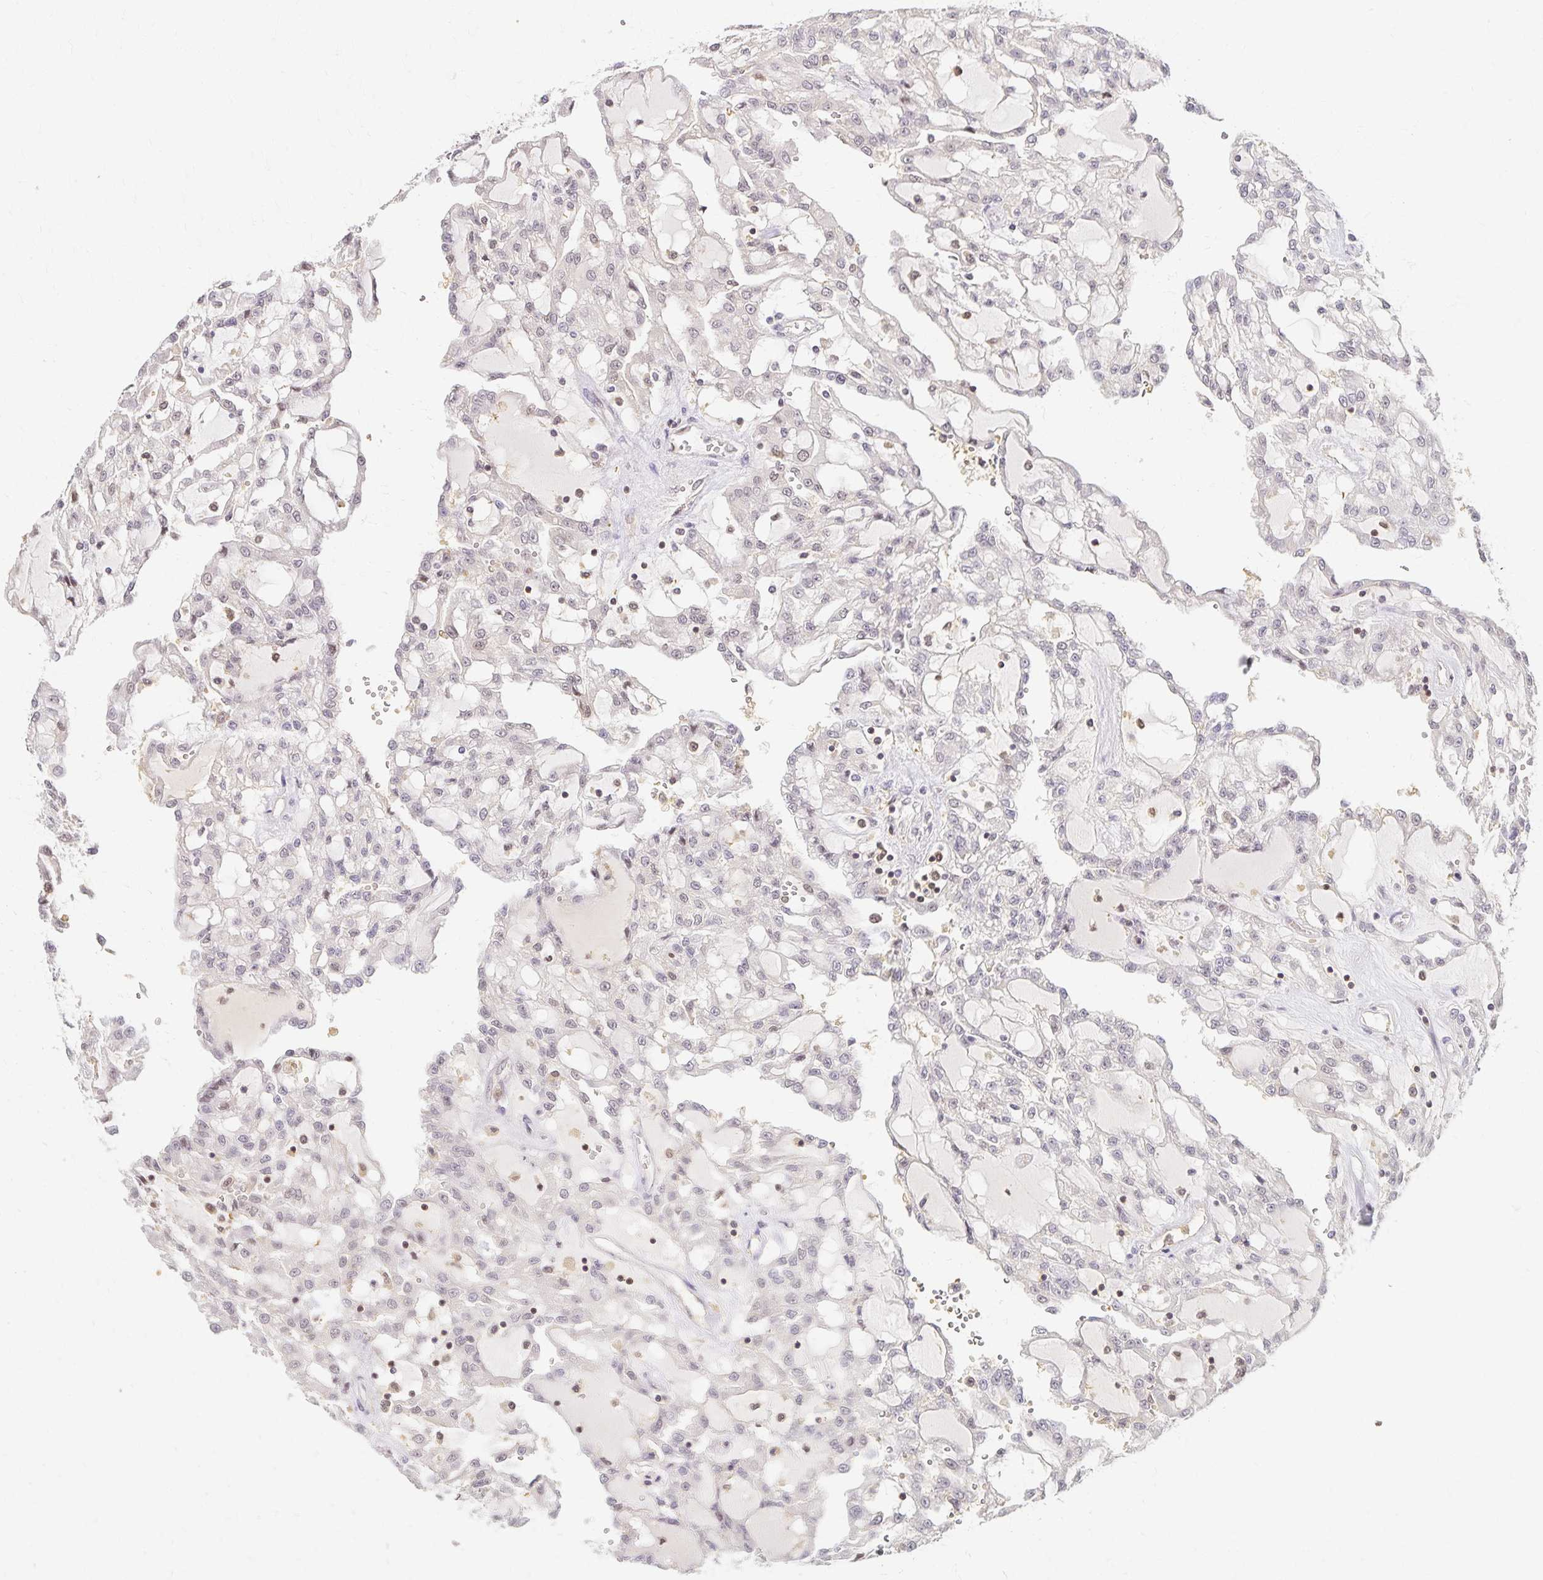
{"staining": {"intensity": "negative", "quantity": "none", "location": "none"}, "tissue": "renal cancer", "cell_type": "Tumor cells", "image_type": "cancer", "snomed": [{"axis": "morphology", "description": "Adenocarcinoma, NOS"}, {"axis": "topography", "description": "Kidney"}], "caption": "Immunohistochemical staining of renal adenocarcinoma displays no significant staining in tumor cells.", "gene": "AZGP1", "patient": {"sex": "male", "age": 63}}